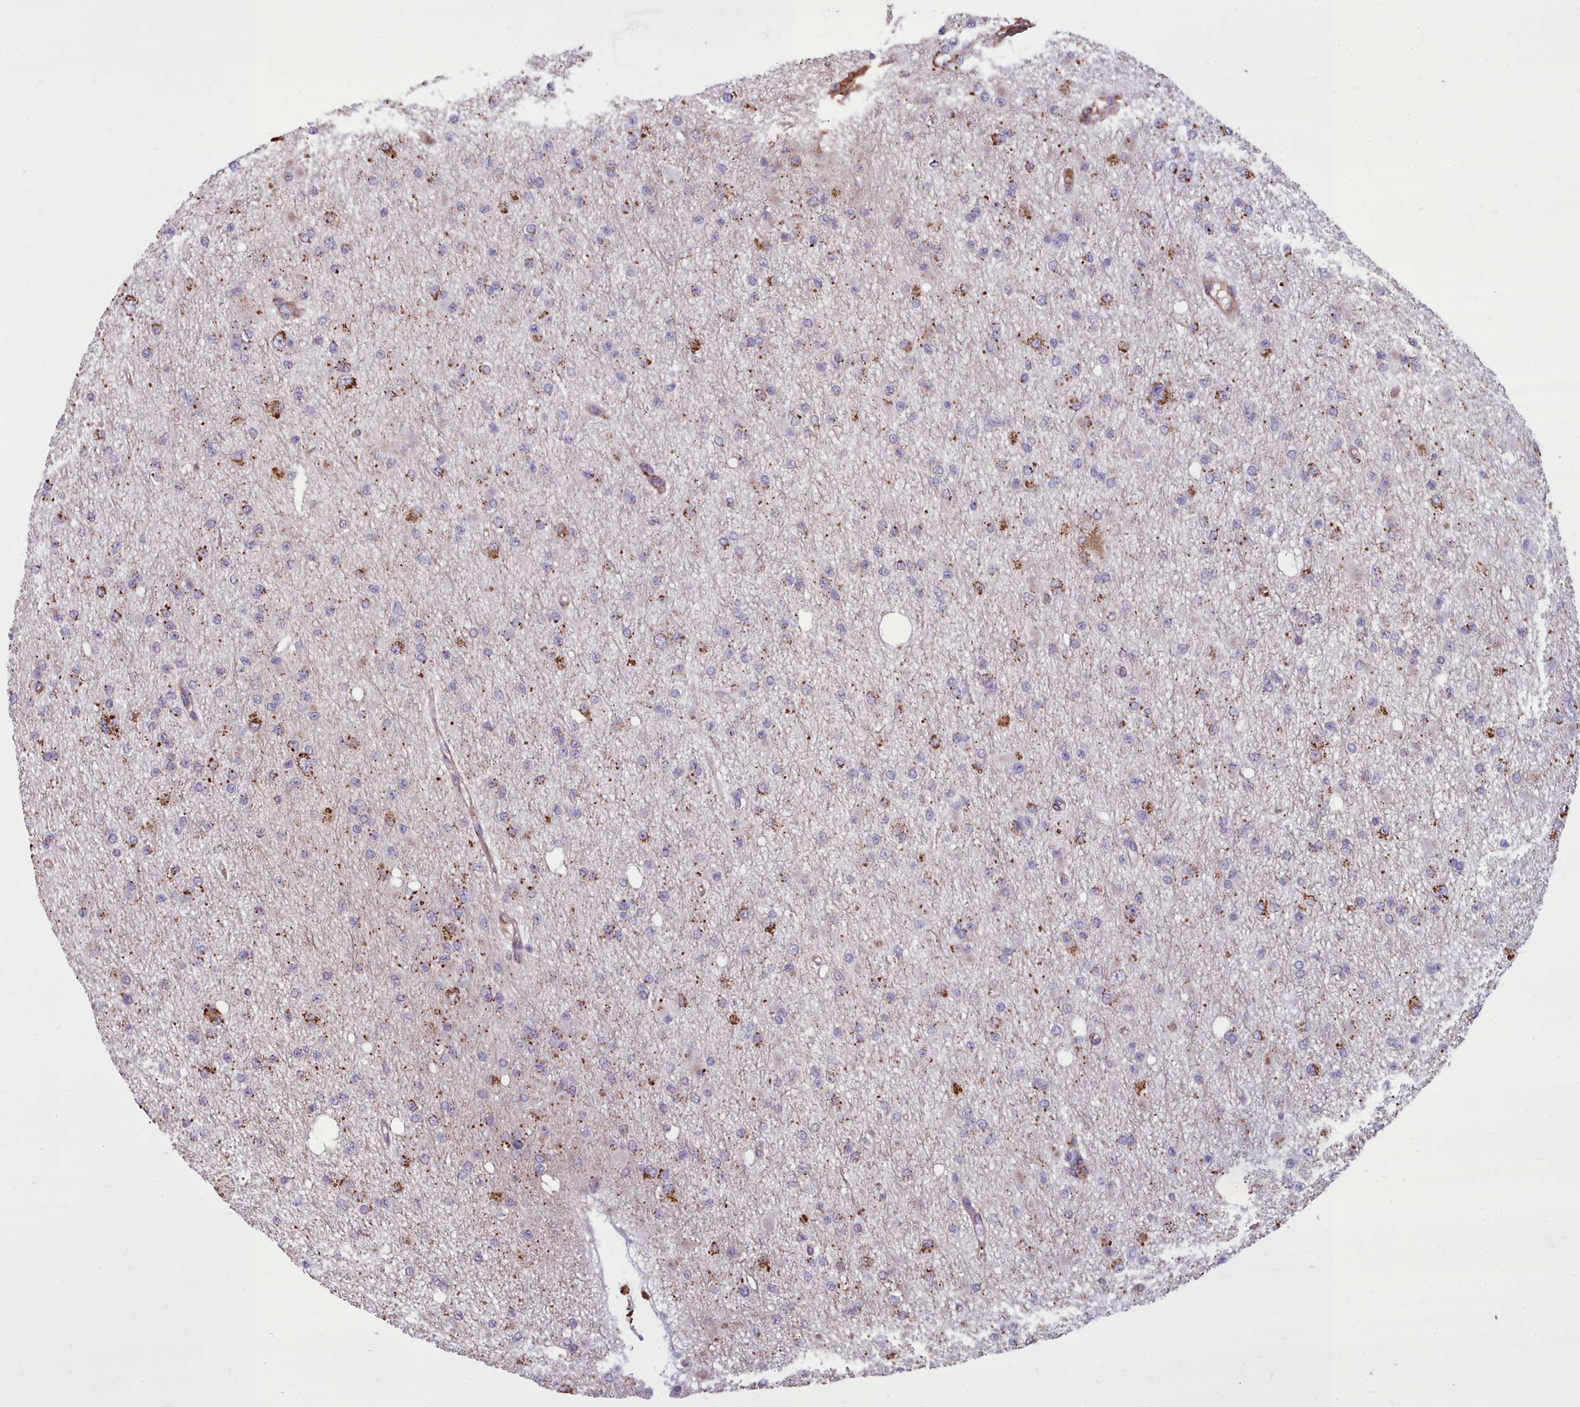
{"staining": {"intensity": "moderate", "quantity": "25%-75%", "location": "cytoplasmic/membranous"}, "tissue": "glioma", "cell_type": "Tumor cells", "image_type": "cancer", "snomed": [{"axis": "morphology", "description": "Glioma, malignant, Low grade"}, {"axis": "topography", "description": "Brain"}], "caption": "An image showing moderate cytoplasmic/membranous staining in approximately 25%-75% of tumor cells in glioma, as visualized by brown immunohistochemical staining.", "gene": "PACSIN3", "patient": {"sex": "female", "age": 22}}